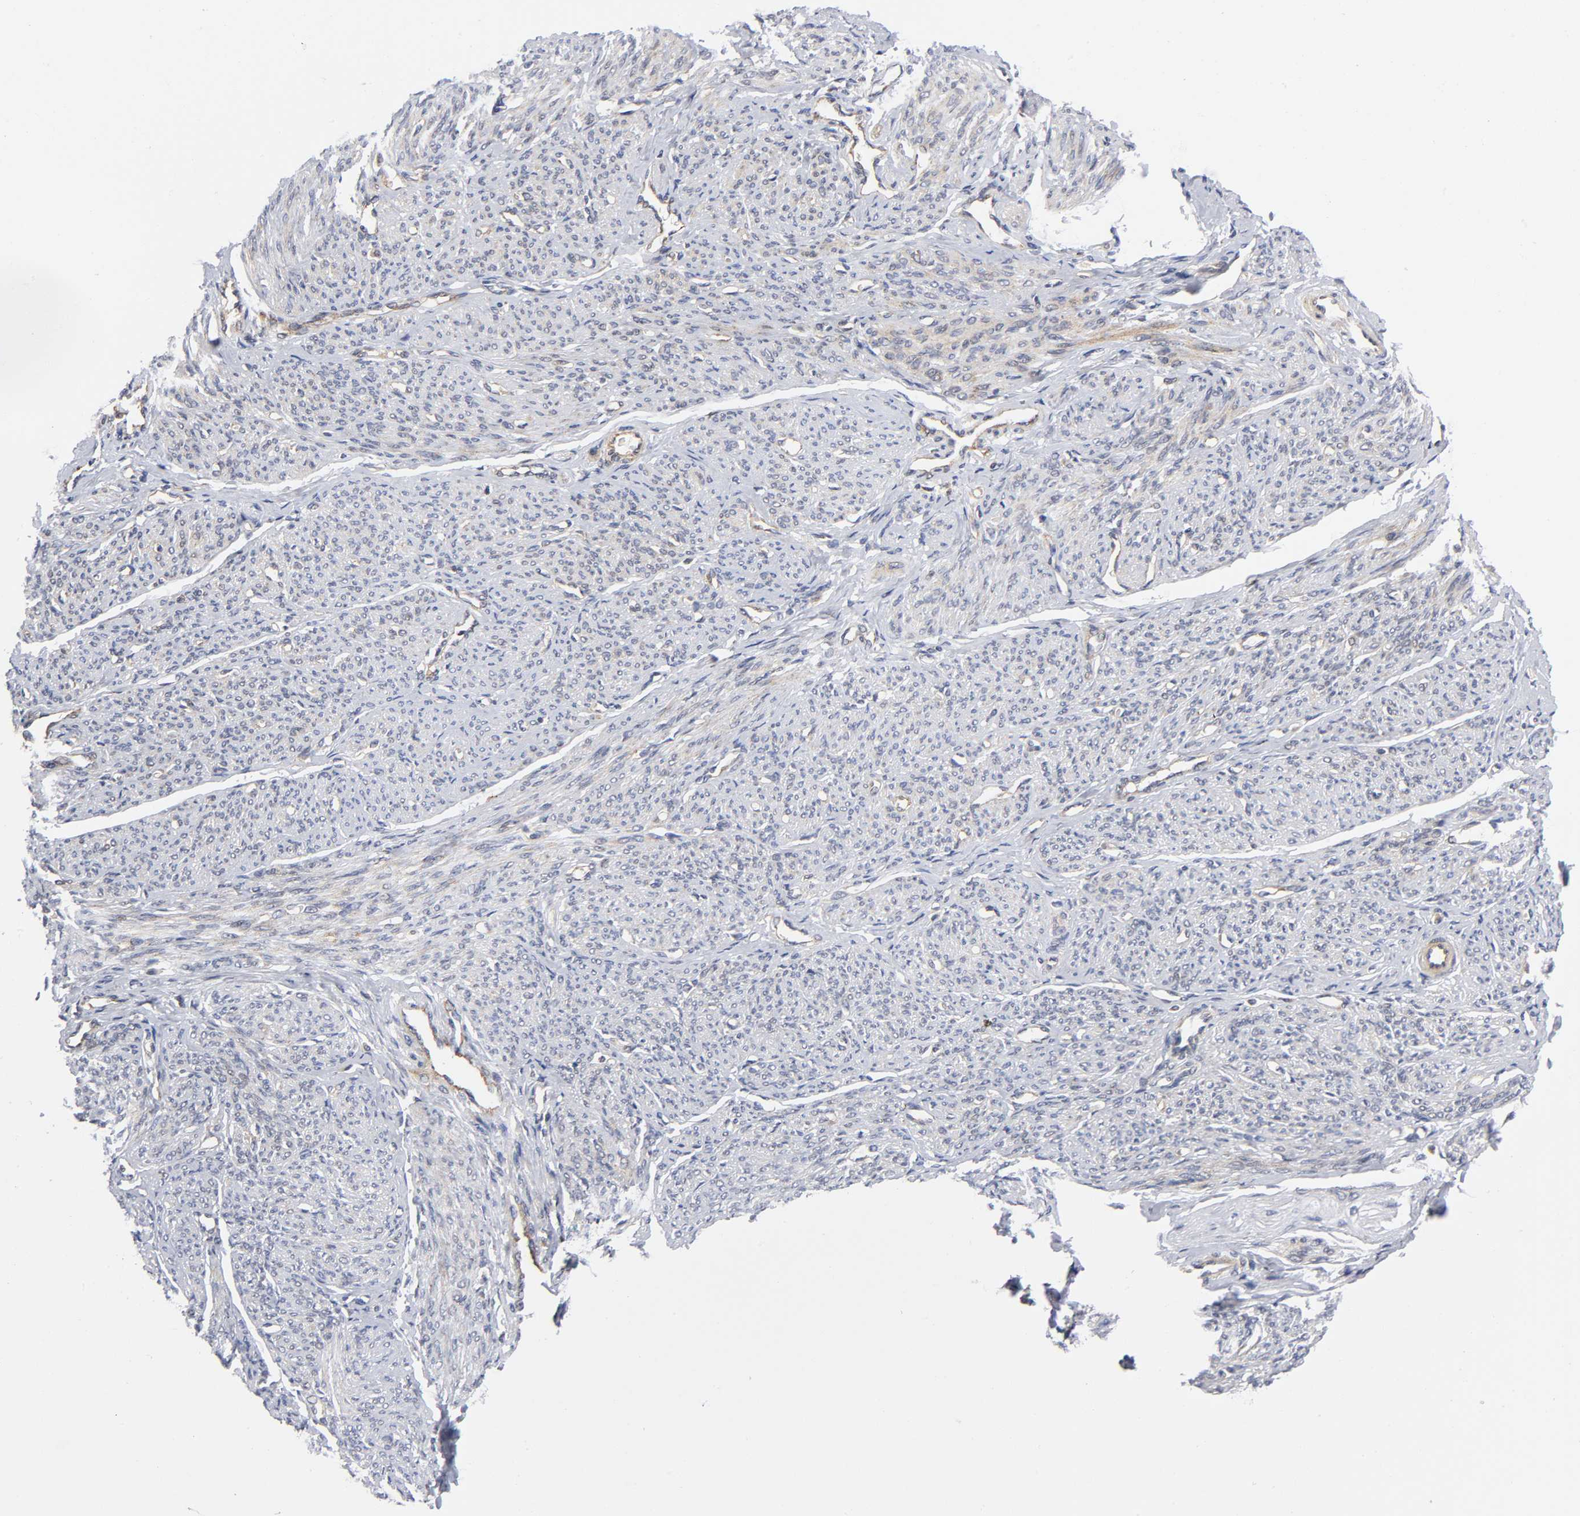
{"staining": {"intensity": "moderate", "quantity": ">75%", "location": "cytoplasmic/membranous"}, "tissue": "smooth muscle", "cell_type": "Smooth muscle cells", "image_type": "normal", "snomed": [{"axis": "morphology", "description": "Normal tissue, NOS"}, {"axis": "topography", "description": "Smooth muscle"}], "caption": "Immunohistochemistry of unremarkable human smooth muscle shows medium levels of moderate cytoplasmic/membranous expression in about >75% of smooth muscle cells.", "gene": "EIF5", "patient": {"sex": "female", "age": 65}}